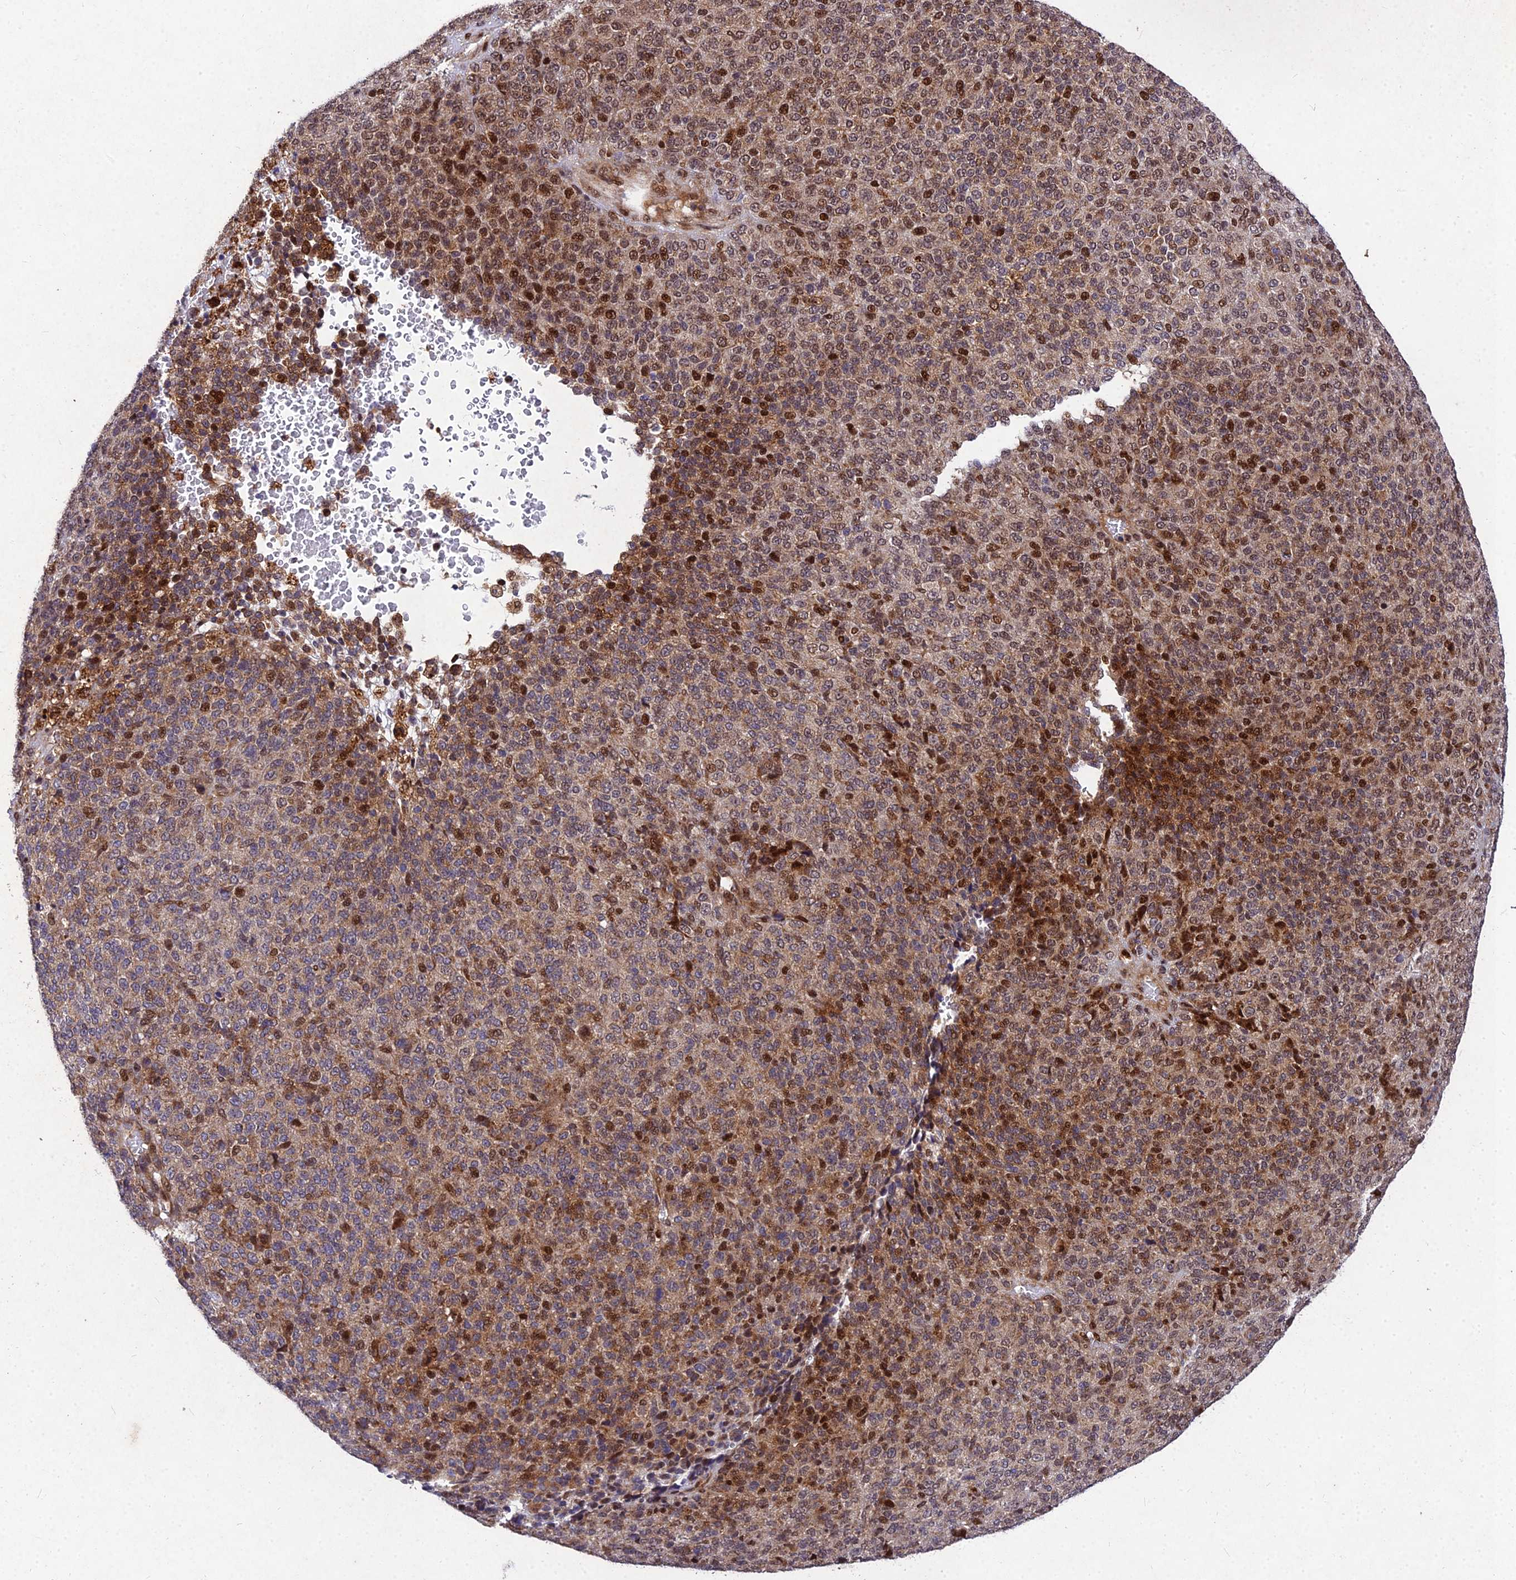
{"staining": {"intensity": "moderate", "quantity": ">75%", "location": "cytoplasmic/membranous,nuclear"}, "tissue": "melanoma", "cell_type": "Tumor cells", "image_type": "cancer", "snomed": [{"axis": "morphology", "description": "Malignant melanoma, Metastatic site"}, {"axis": "topography", "description": "Brain"}], "caption": "Human malignant melanoma (metastatic site) stained with a protein marker demonstrates moderate staining in tumor cells.", "gene": "MKKS", "patient": {"sex": "female", "age": 56}}